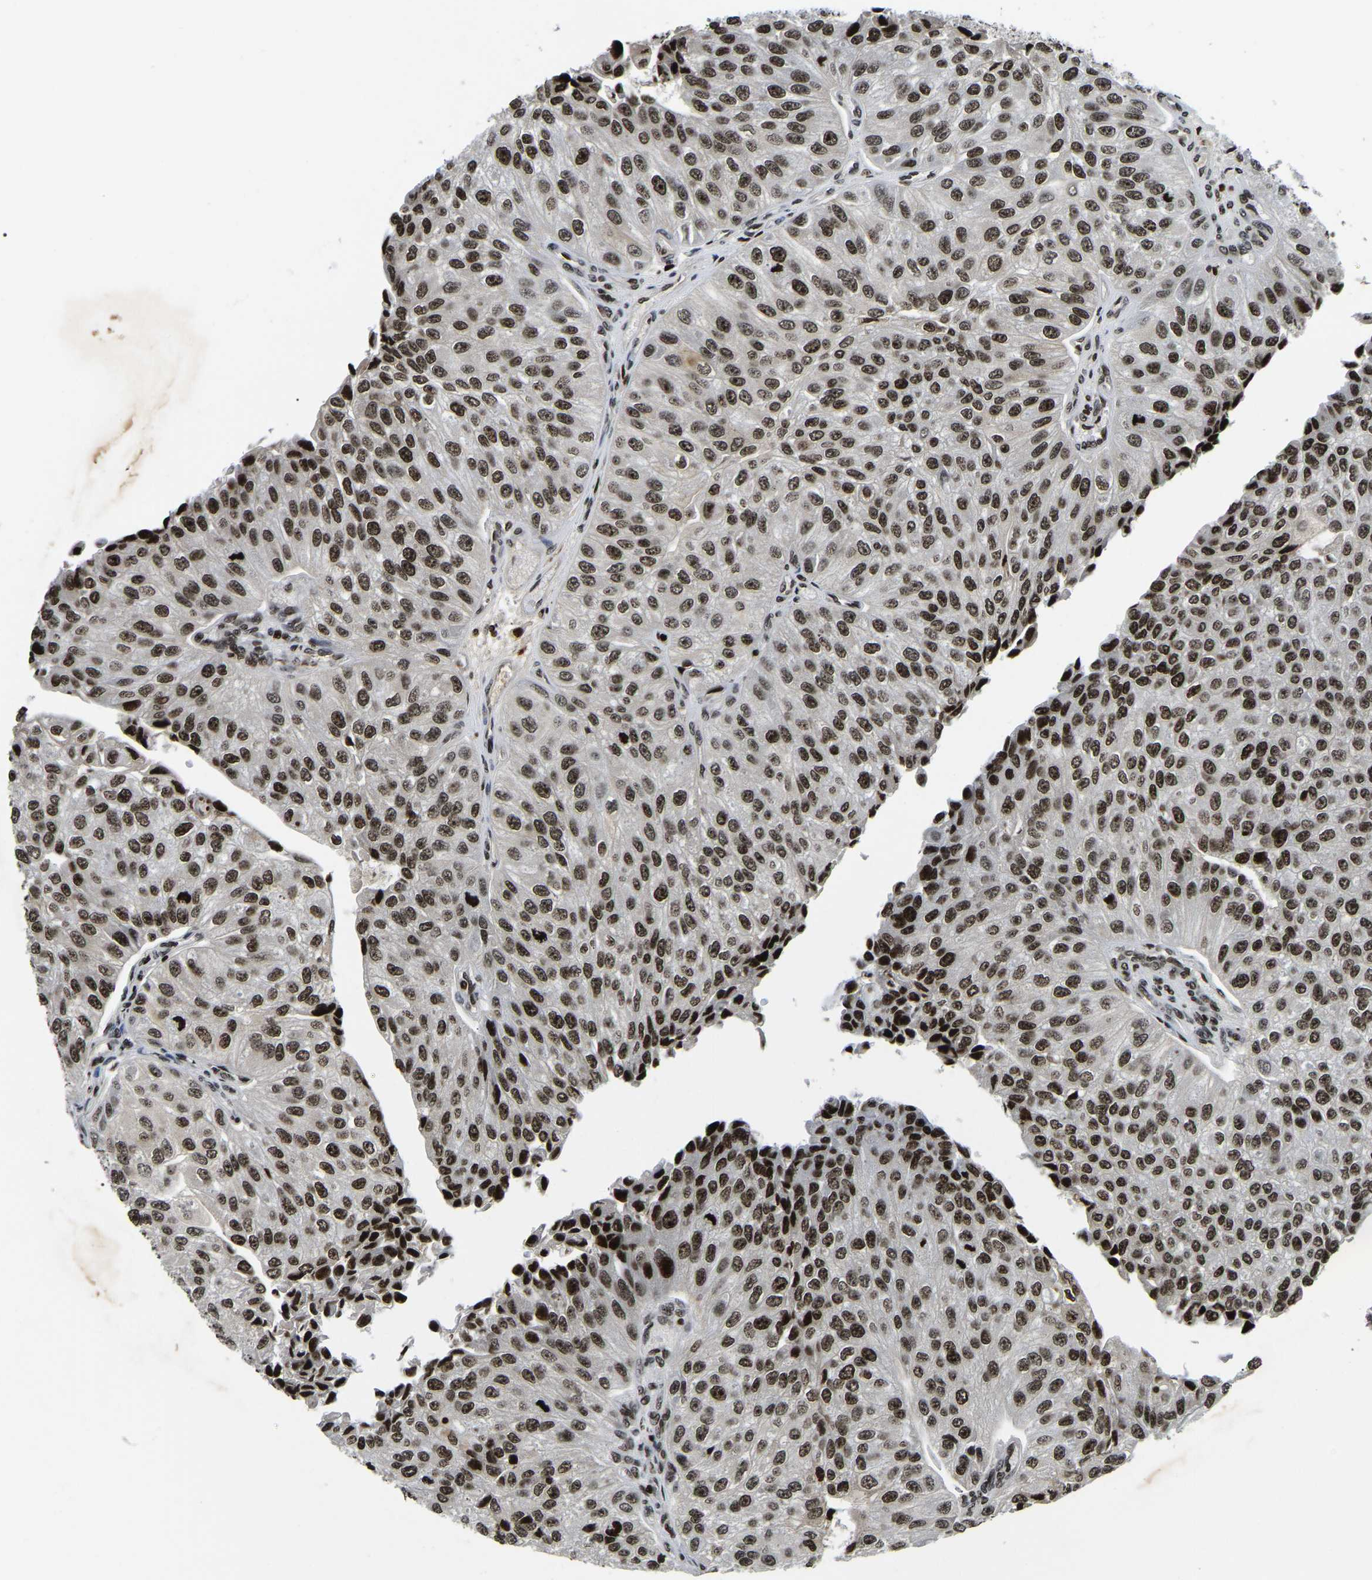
{"staining": {"intensity": "strong", "quantity": ">75%", "location": "nuclear"}, "tissue": "urothelial cancer", "cell_type": "Tumor cells", "image_type": "cancer", "snomed": [{"axis": "morphology", "description": "Urothelial carcinoma, High grade"}, {"axis": "topography", "description": "Kidney"}, {"axis": "topography", "description": "Urinary bladder"}], "caption": "Tumor cells reveal high levels of strong nuclear staining in about >75% of cells in urothelial cancer.", "gene": "LRRC61", "patient": {"sex": "male", "age": 77}}